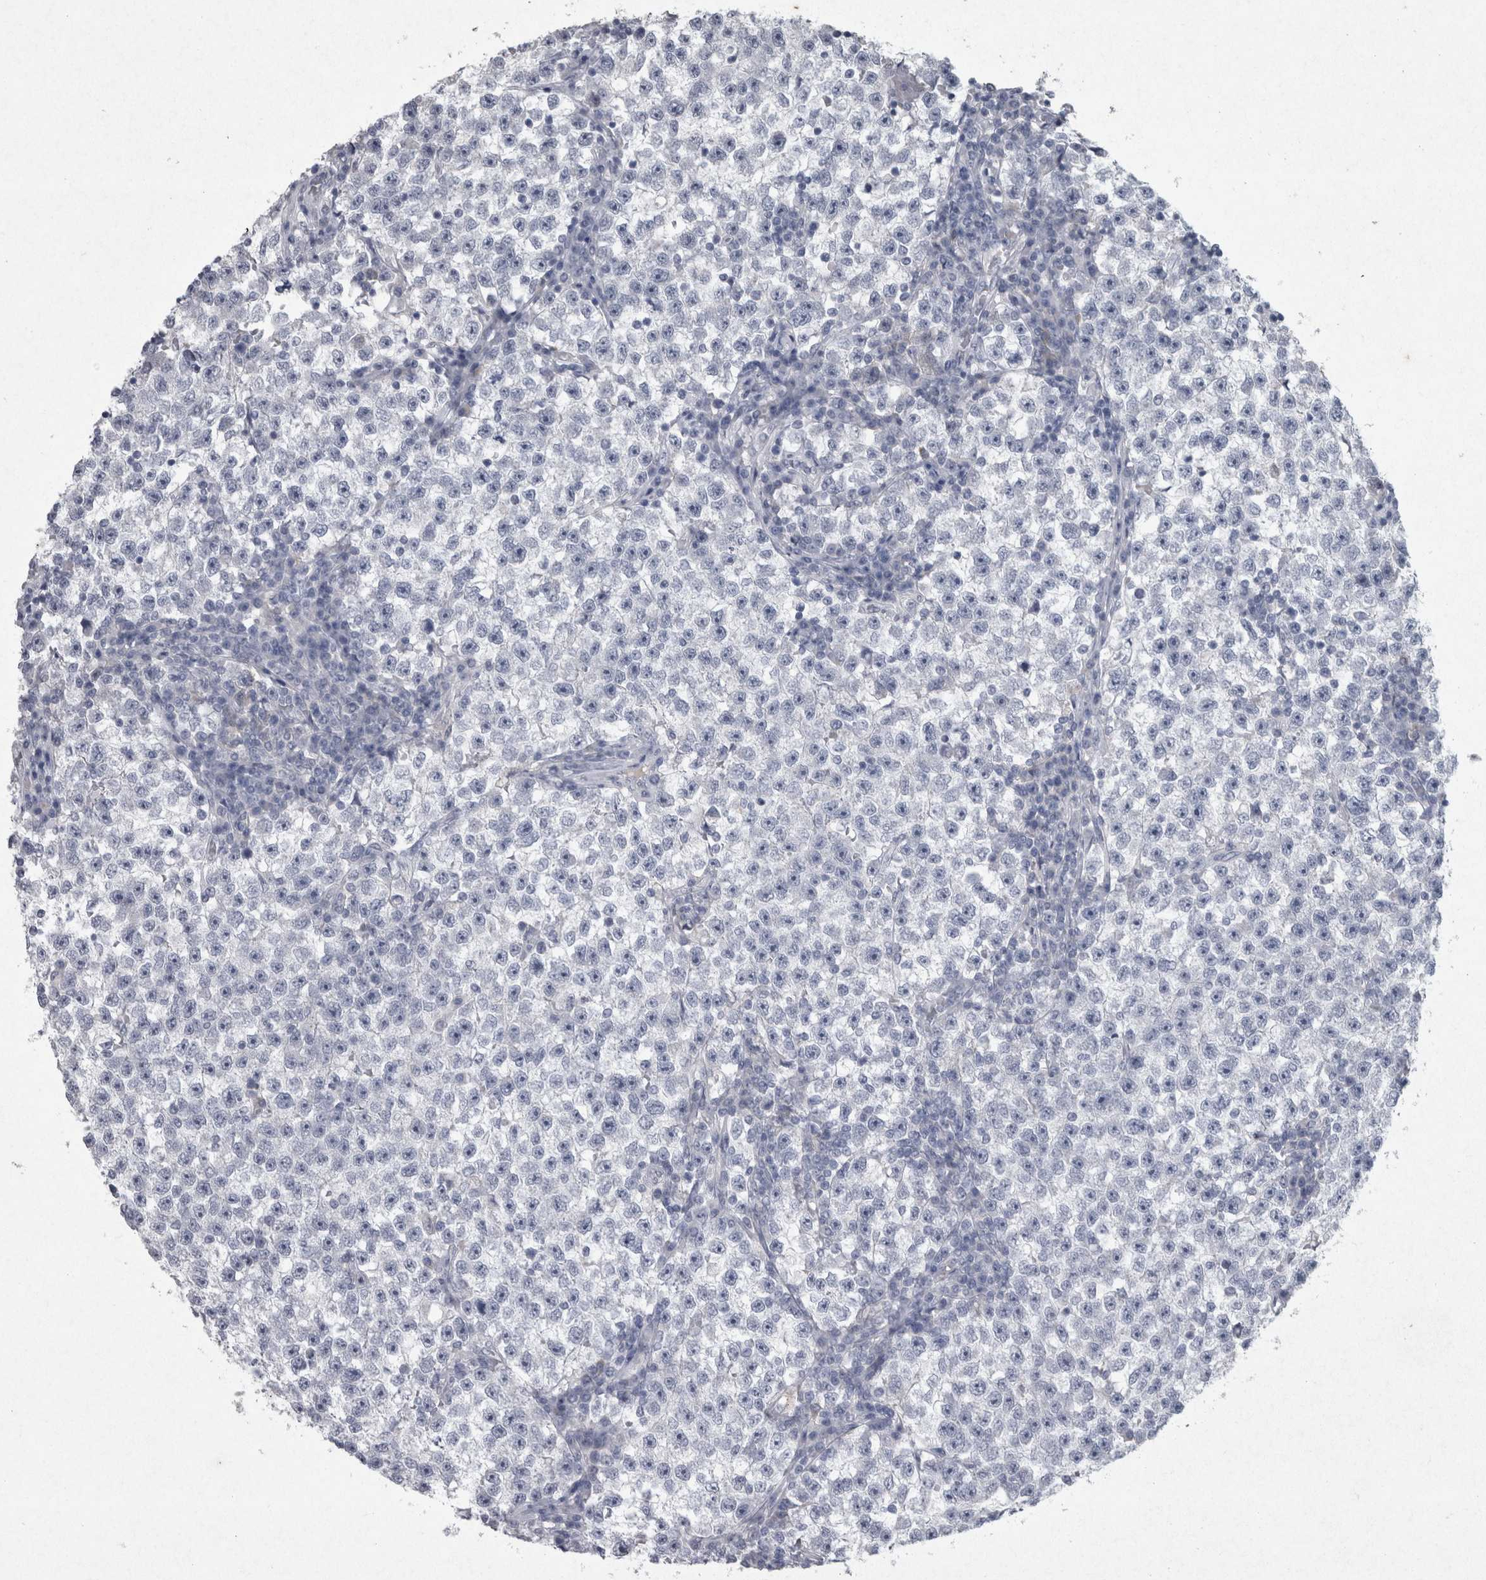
{"staining": {"intensity": "negative", "quantity": "none", "location": "none"}, "tissue": "testis cancer", "cell_type": "Tumor cells", "image_type": "cancer", "snomed": [{"axis": "morphology", "description": "Seminoma, NOS"}, {"axis": "topography", "description": "Testis"}], "caption": "Immunohistochemistry (IHC) micrograph of human testis cancer stained for a protein (brown), which exhibits no staining in tumor cells.", "gene": "PDX1", "patient": {"sex": "male", "age": 22}}